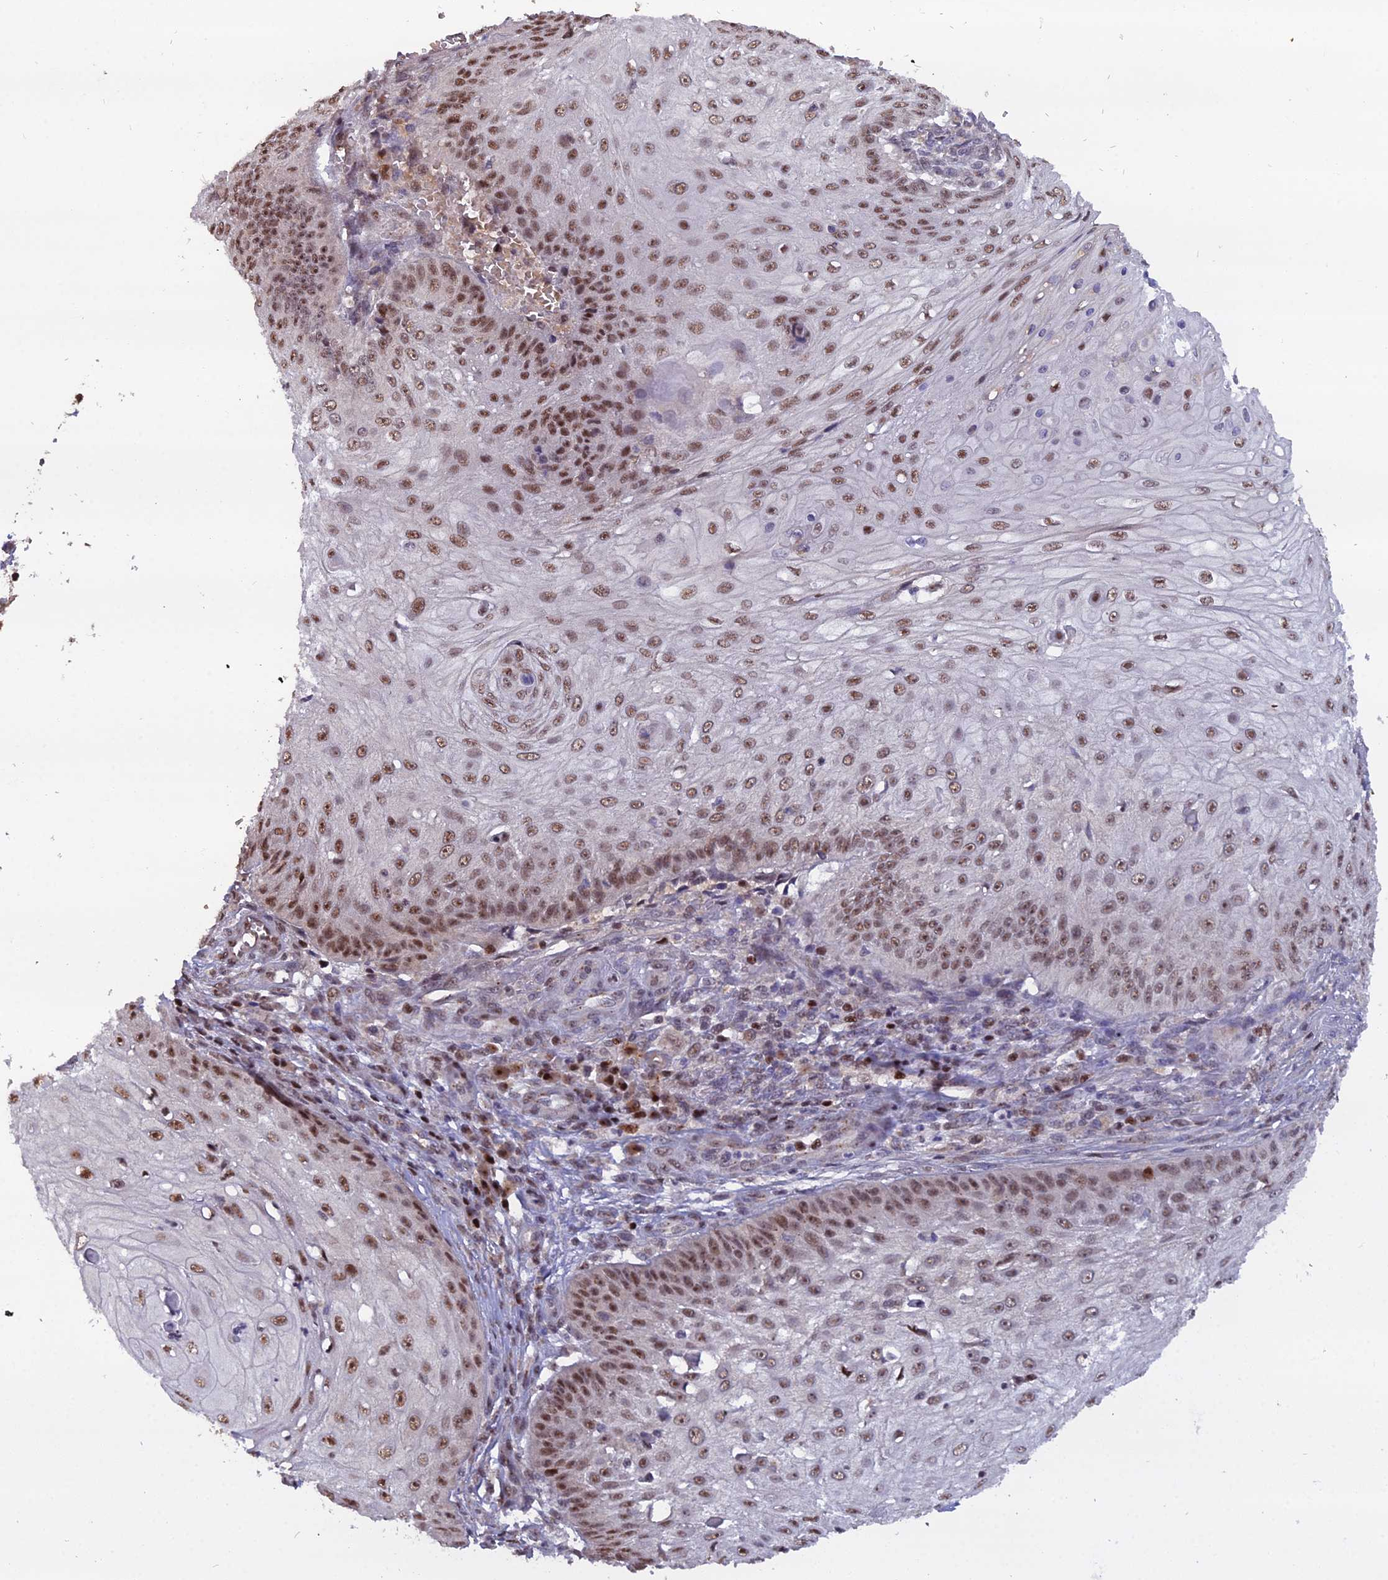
{"staining": {"intensity": "moderate", "quantity": ">75%", "location": "nuclear"}, "tissue": "skin cancer", "cell_type": "Tumor cells", "image_type": "cancer", "snomed": [{"axis": "morphology", "description": "Squamous cell carcinoma, NOS"}, {"axis": "topography", "description": "Skin"}], "caption": "Immunohistochemical staining of human skin cancer demonstrates medium levels of moderate nuclear staining in about >75% of tumor cells.", "gene": "ARL2", "patient": {"sex": "male", "age": 70}}